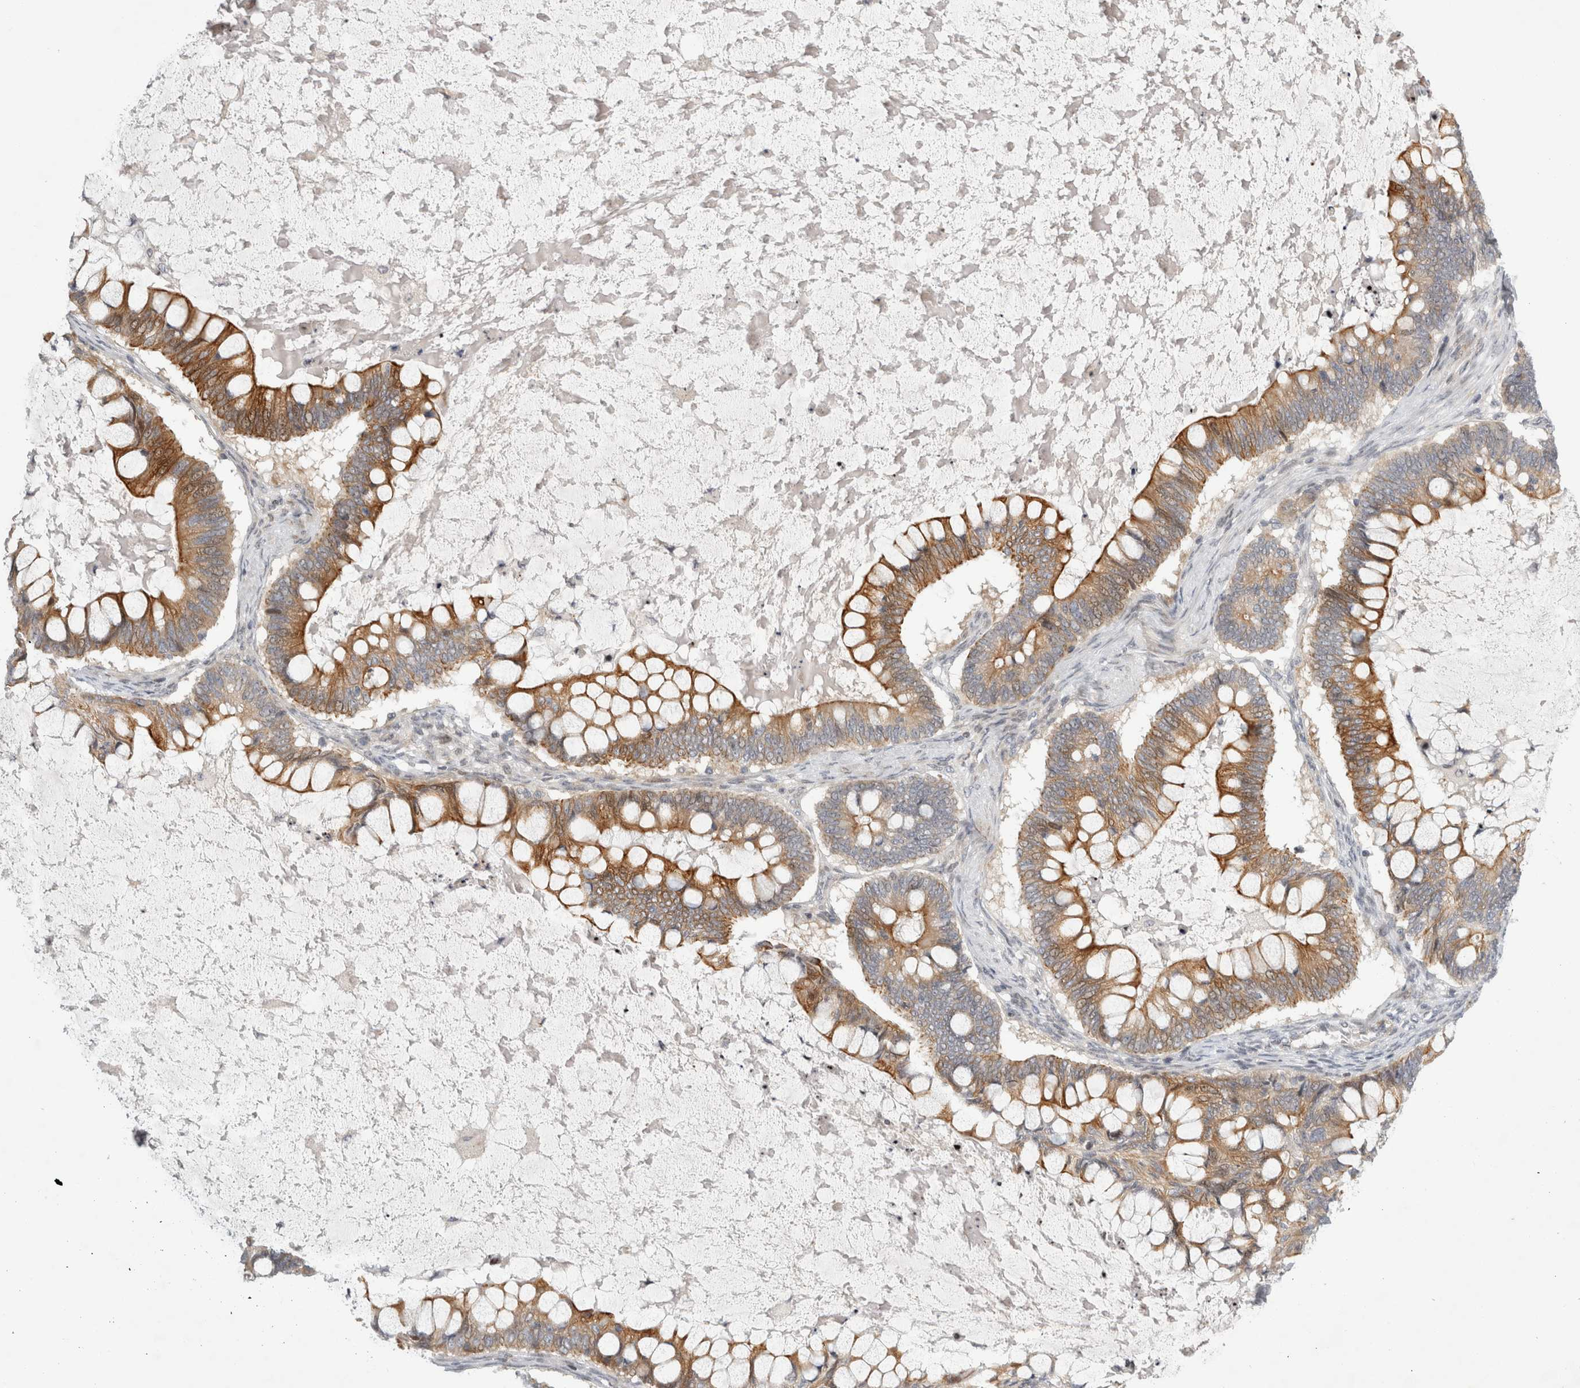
{"staining": {"intensity": "moderate", "quantity": ">75%", "location": "cytoplasmic/membranous"}, "tissue": "ovarian cancer", "cell_type": "Tumor cells", "image_type": "cancer", "snomed": [{"axis": "morphology", "description": "Cystadenocarcinoma, mucinous, NOS"}, {"axis": "topography", "description": "Ovary"}], "caption": "A medium amount of moderate cytoplasmic/membranous positivity is present in approximately >75% of tumor cells in ovarian cancer tissue.", "gene": "UTP25", "patient": {"sex": "female", "age": 61}}